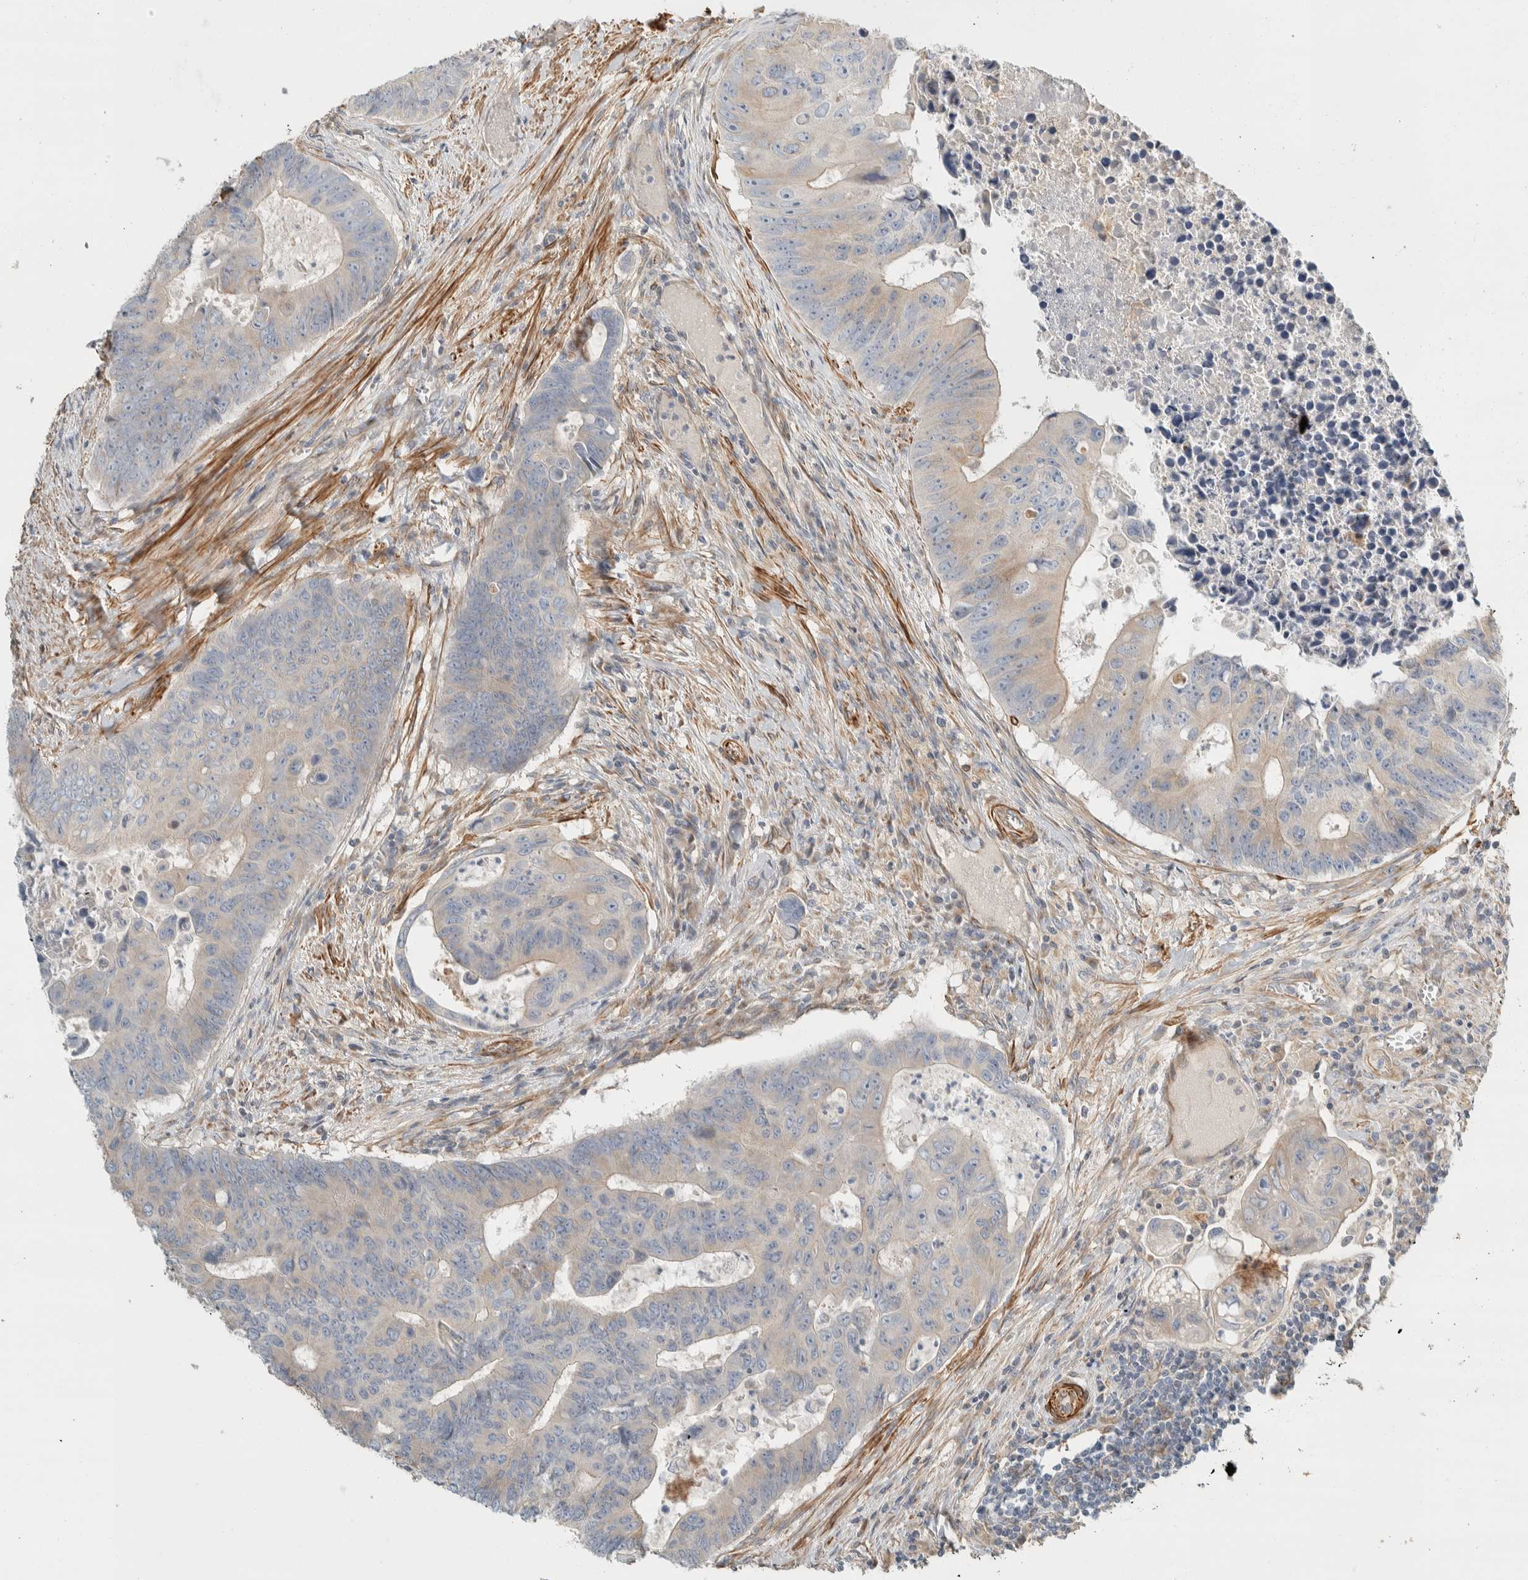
{"staining": {"intensity": "weak", "quantity": "<25%", "location": "cytoplasmic/membranous"}, "tissue": "colorectal cancer", "cell_type": "Tumor cells", "image_type": "cancer", "snomed": [{"axis": "morphology", "description": "Adenocarcinoma, NOS"}, {"axis": "topography", "description": "Colon"}], "caption": "An immunohistochemistry photomicrograph of colorectal cancer (adenocarcinoma) is shown. There is no staining in tumor cells of colorectal cancer (adenocarcinoma).", "gene": "CDR2", "patient": {"sex": "male", "age": 87}}